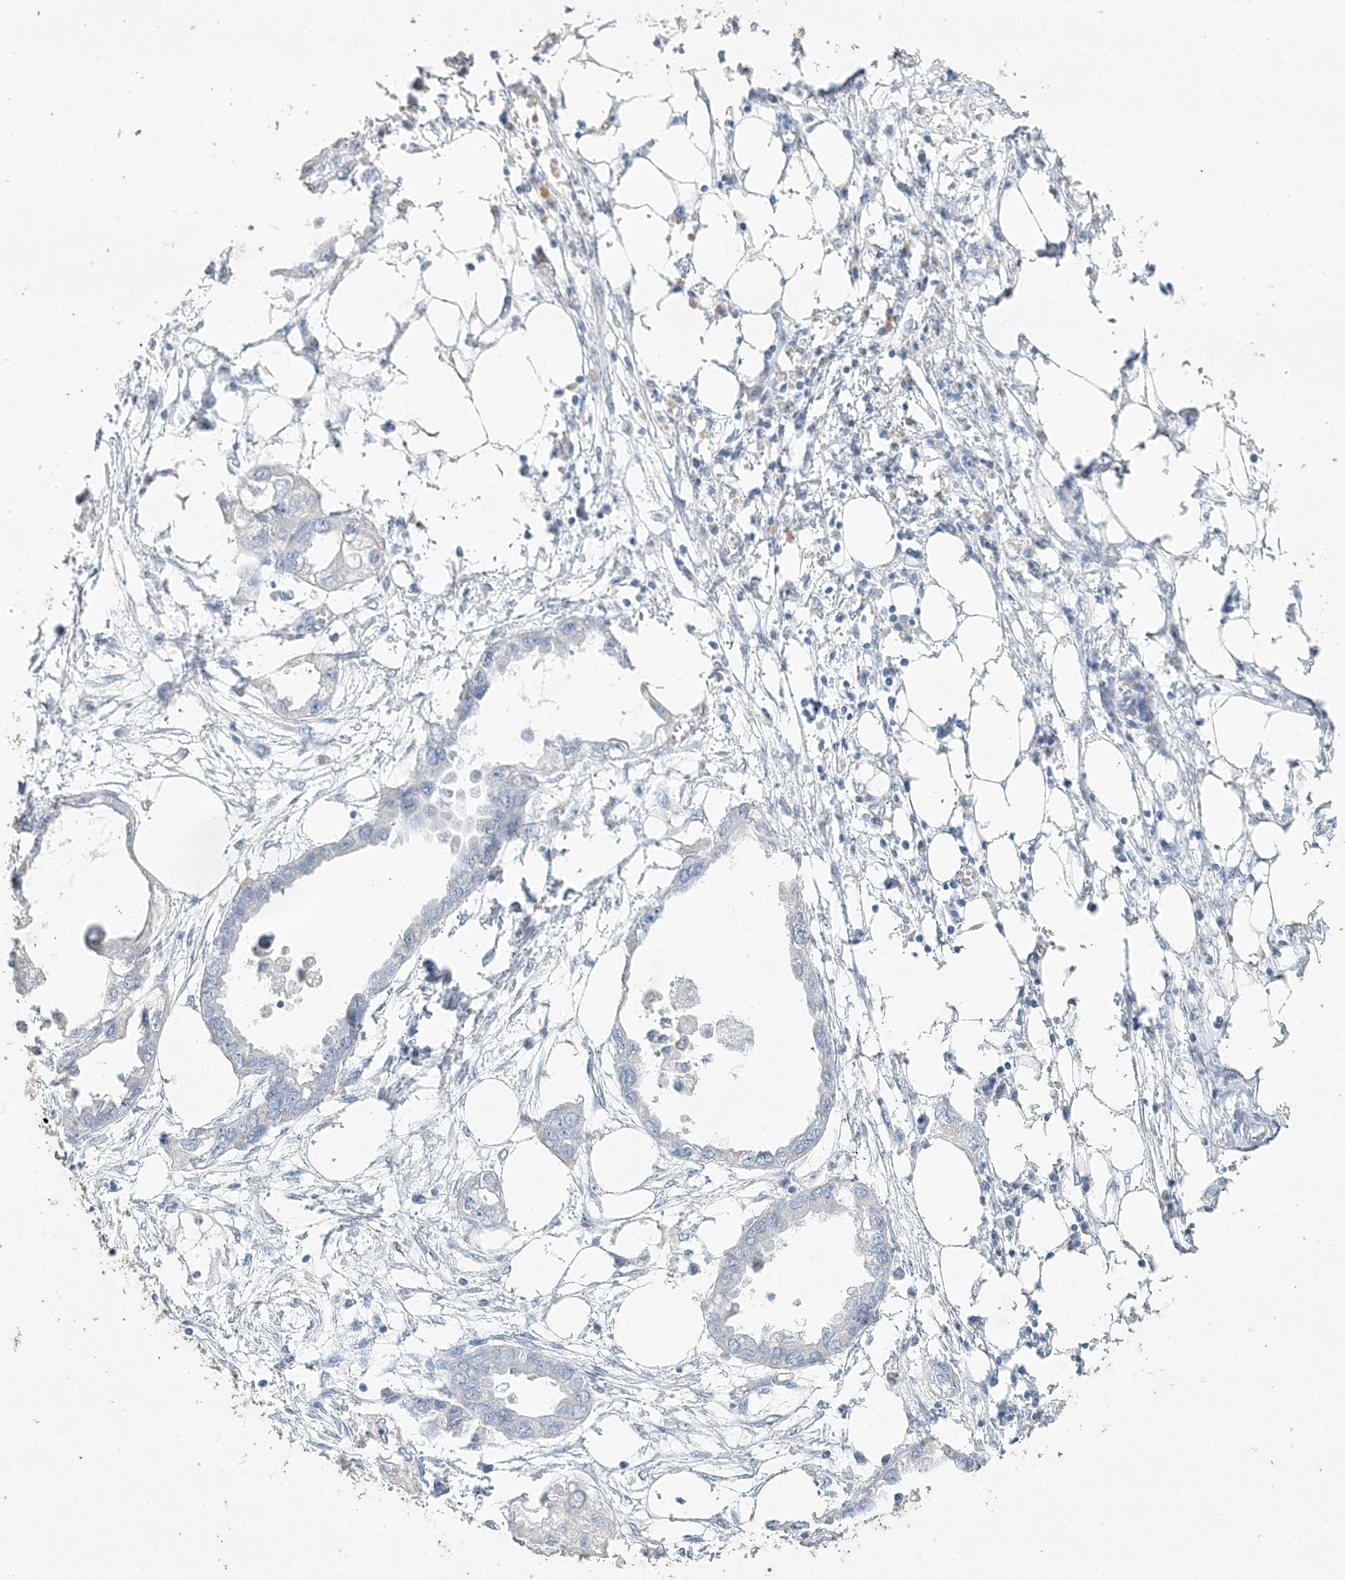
{"staining": {"intensity": "negative", "quantity": "none", "location": "none"}, "tissue": "endometrial cancer", "cell_type": "Tumor cells", "image_type": "cancer", "snomed": [{"axis": "morphology", "description": "Adenocarcinoma, NOS"}, {"axis": "morphology", "description": "Adenocarcinoma, metastatic, NOS"}, {"axis": "topography", "description": "Adipose tissue"}, {"axis": "topography", "description": "Endometrium"}], "caption": "This is a micrograph of immunohistochemistry staining of endometrial adenocarcinoma, which shows no positivity in tumor cells.", "gene": "DNAH5", "patient": {"sex": "female", "age": 67}}